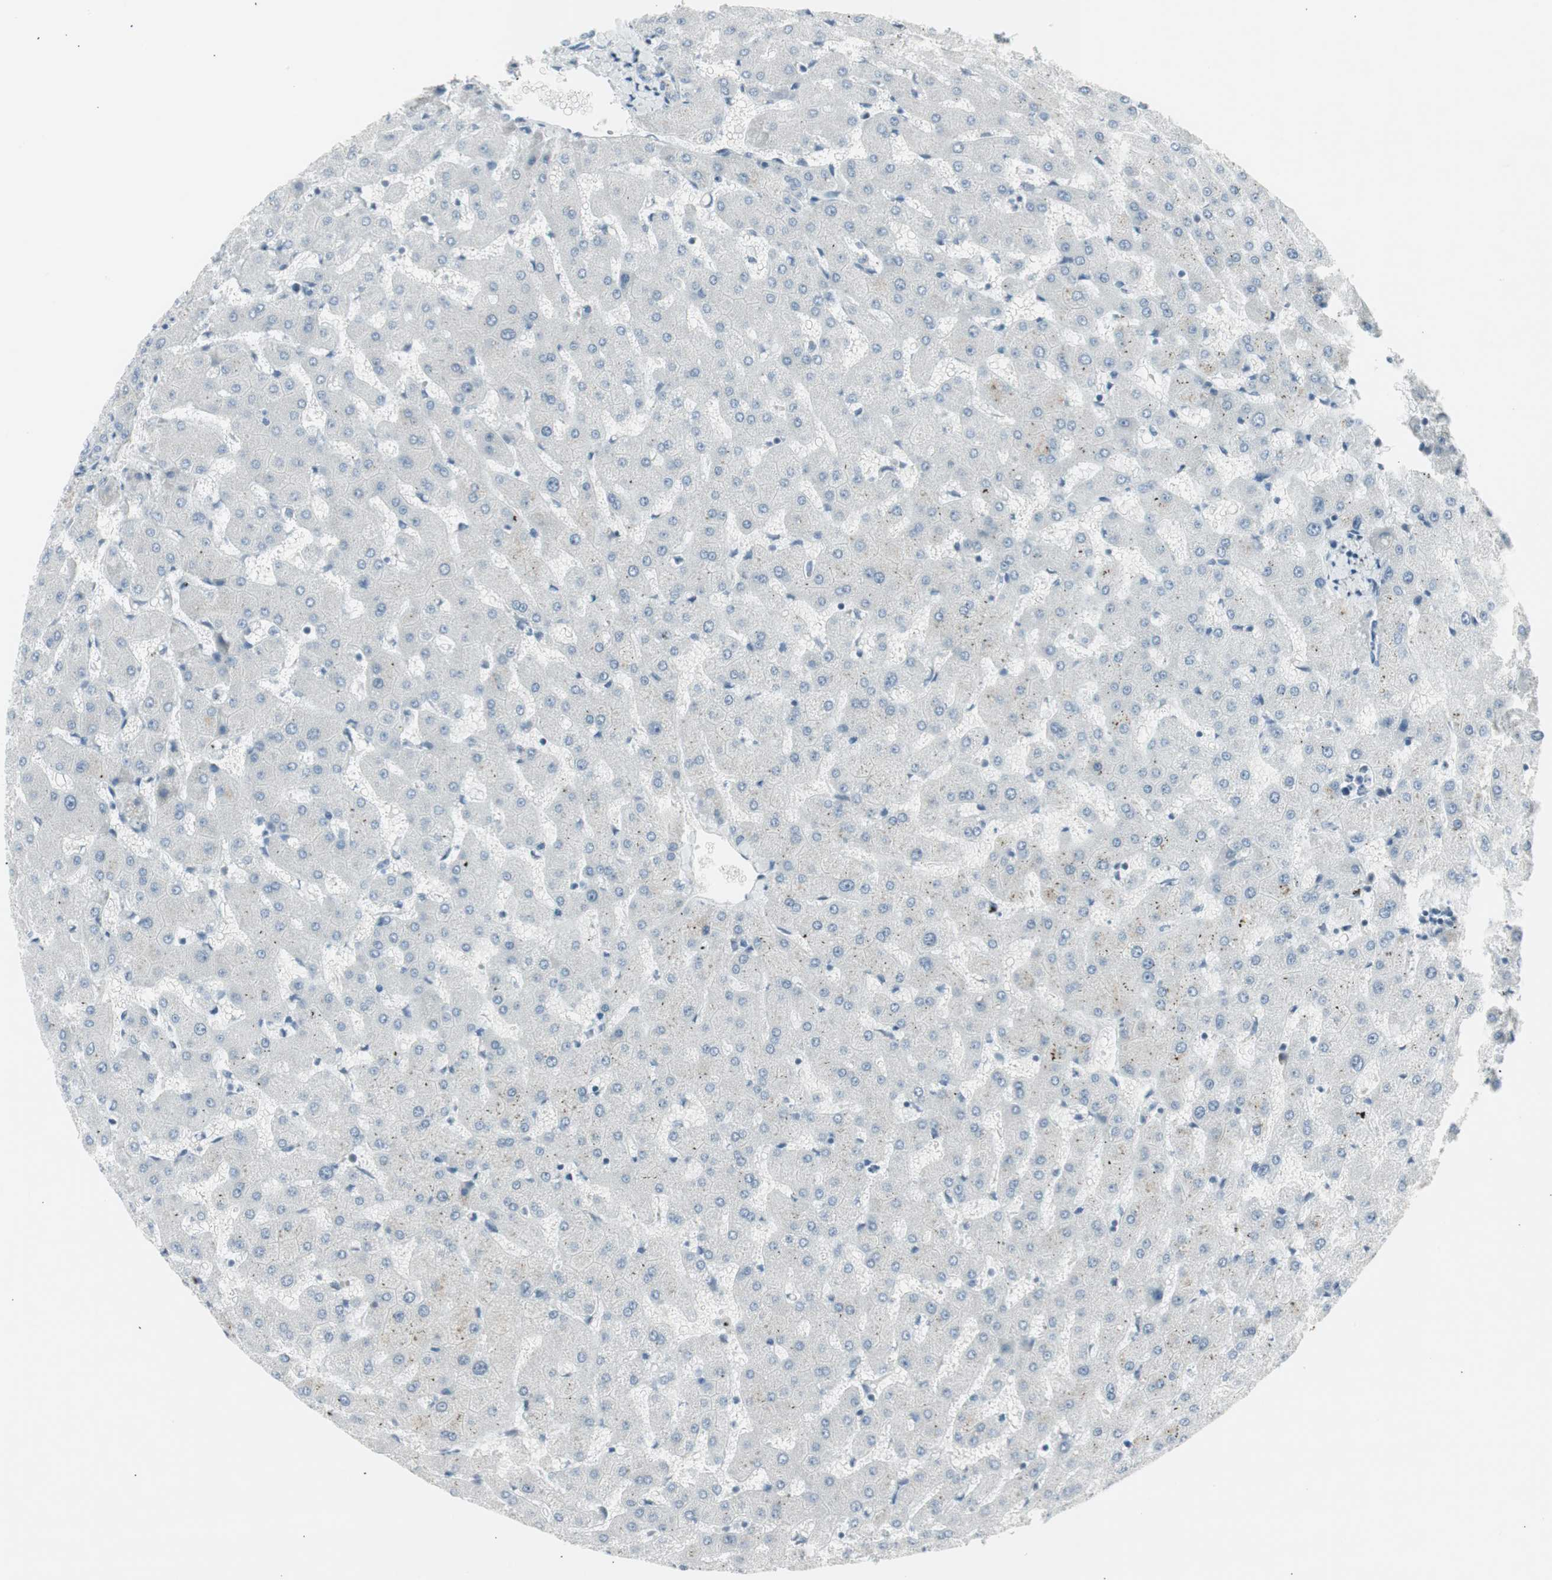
{"staining": {"intensity": "negative", "quantity": "none", "location": "none"}, "tissue": "liver", "cell_type": "Cholangiocytes", "image_type": "normal", "snomed": [{"axis": "morphology", "description": "Normal tissue, NOS"}, {"axis": "topography", "description": "Liver"}], "caption": "This is a histopathology image of IHC staining of normal liver, which shows no expression in cholangiocytes.", "gene": "AGR2", "patient": {"sex": "female", "age": 63}}